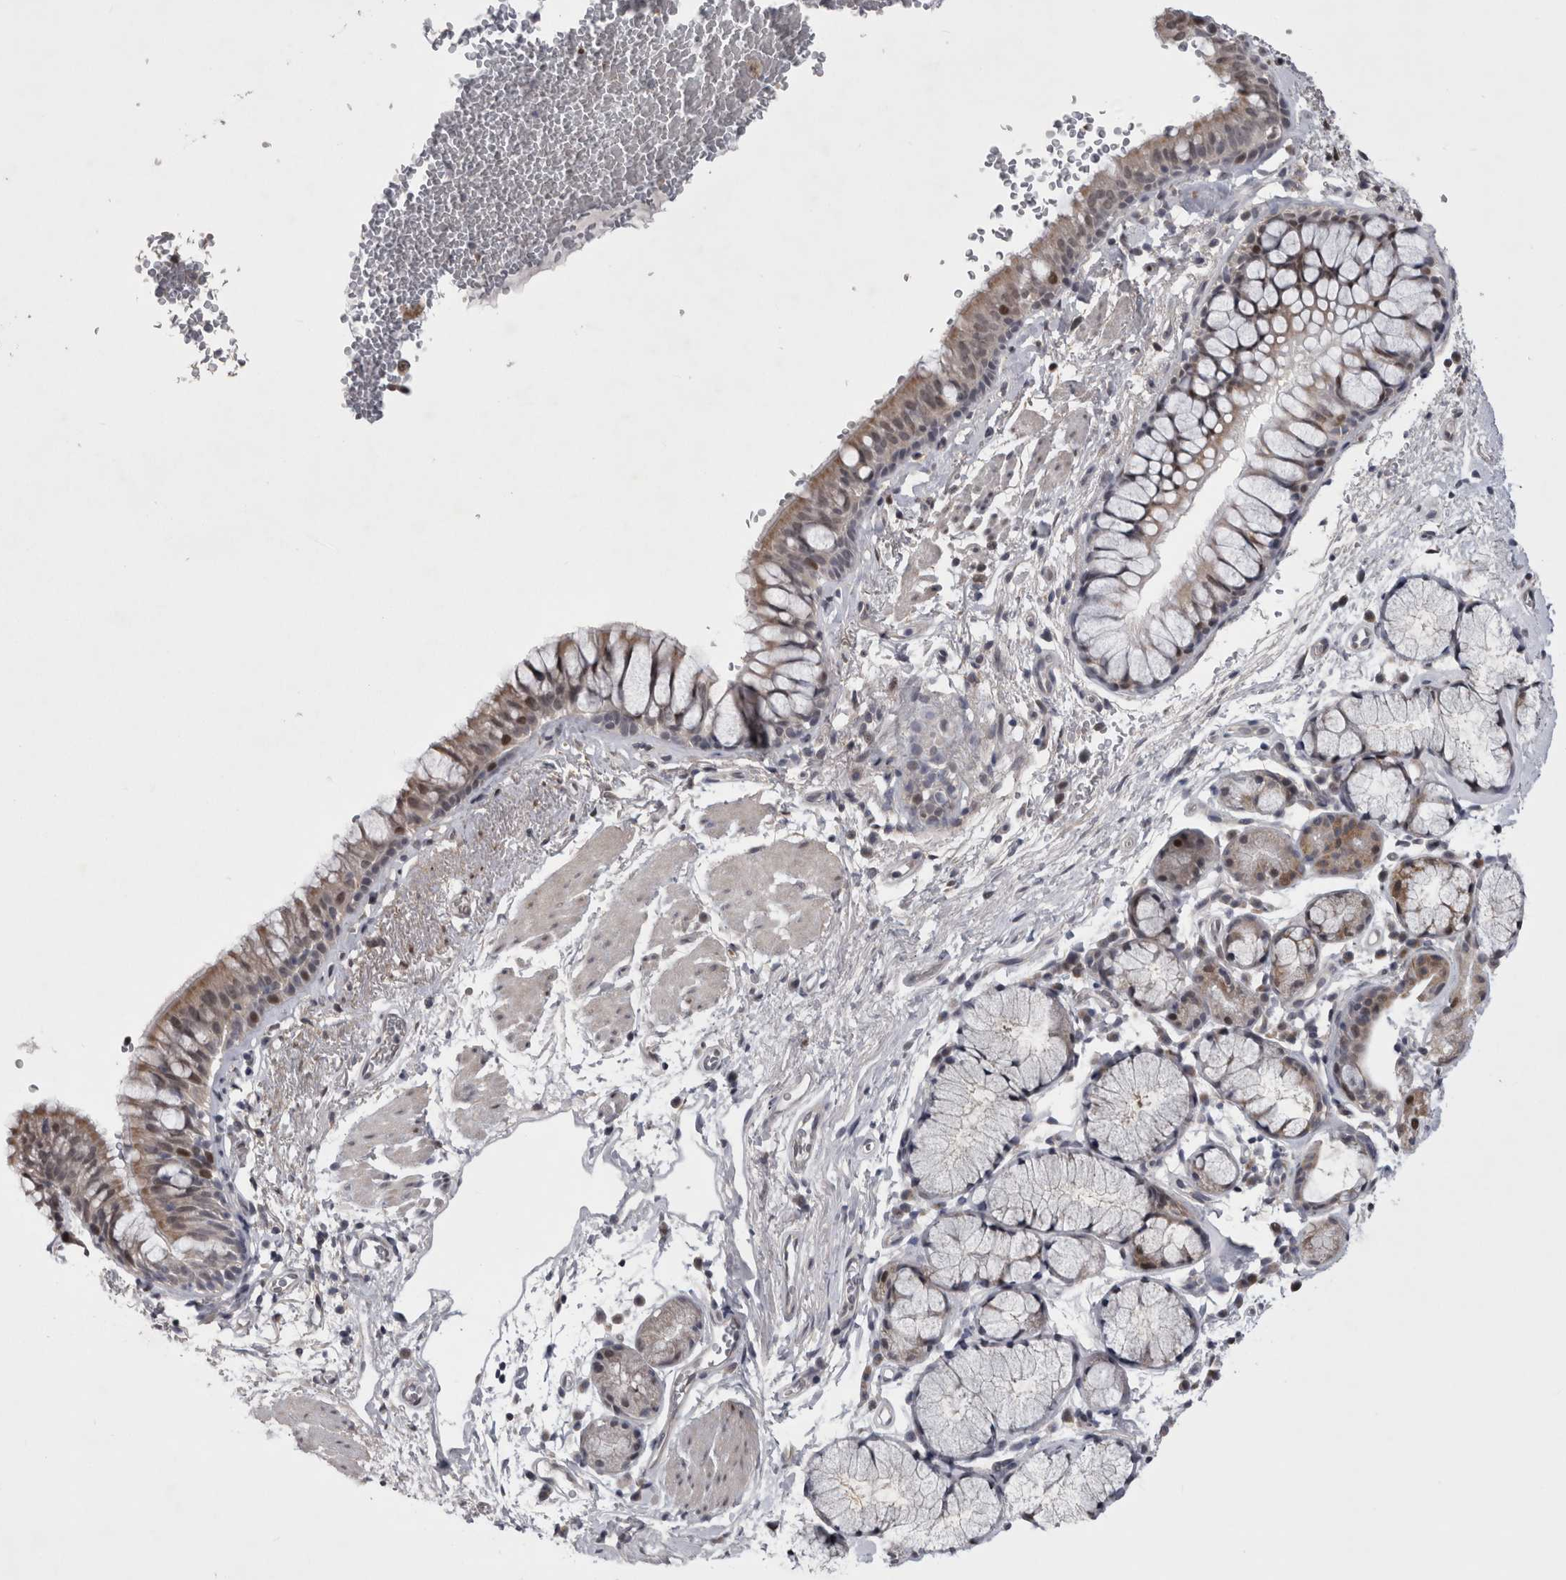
{"staining": {"intensity": "weak", "quantity": ">75%", "location": "cytoplasmic/membranous,nuclear"}, "tissue": "bronchus", "cell_type": "Respiratory epithelial cells", "image_type": "normal", "snomed": [{"axis": "morphology", "description": "Normal tissue, NOS"}, {"axis": "topography", "description": "Cartilage tissue"}, {"axis": "topography", "description": "Bronchus"}], "caption": "Weak cytoplasmic/membranous,nuclear positivity for a protein is identified in approximately >75% of respiratory epithelial cells of normal bronchus using IHC.", "gene": "IFI44", "patient": {"sex": "female", "age": 53}}